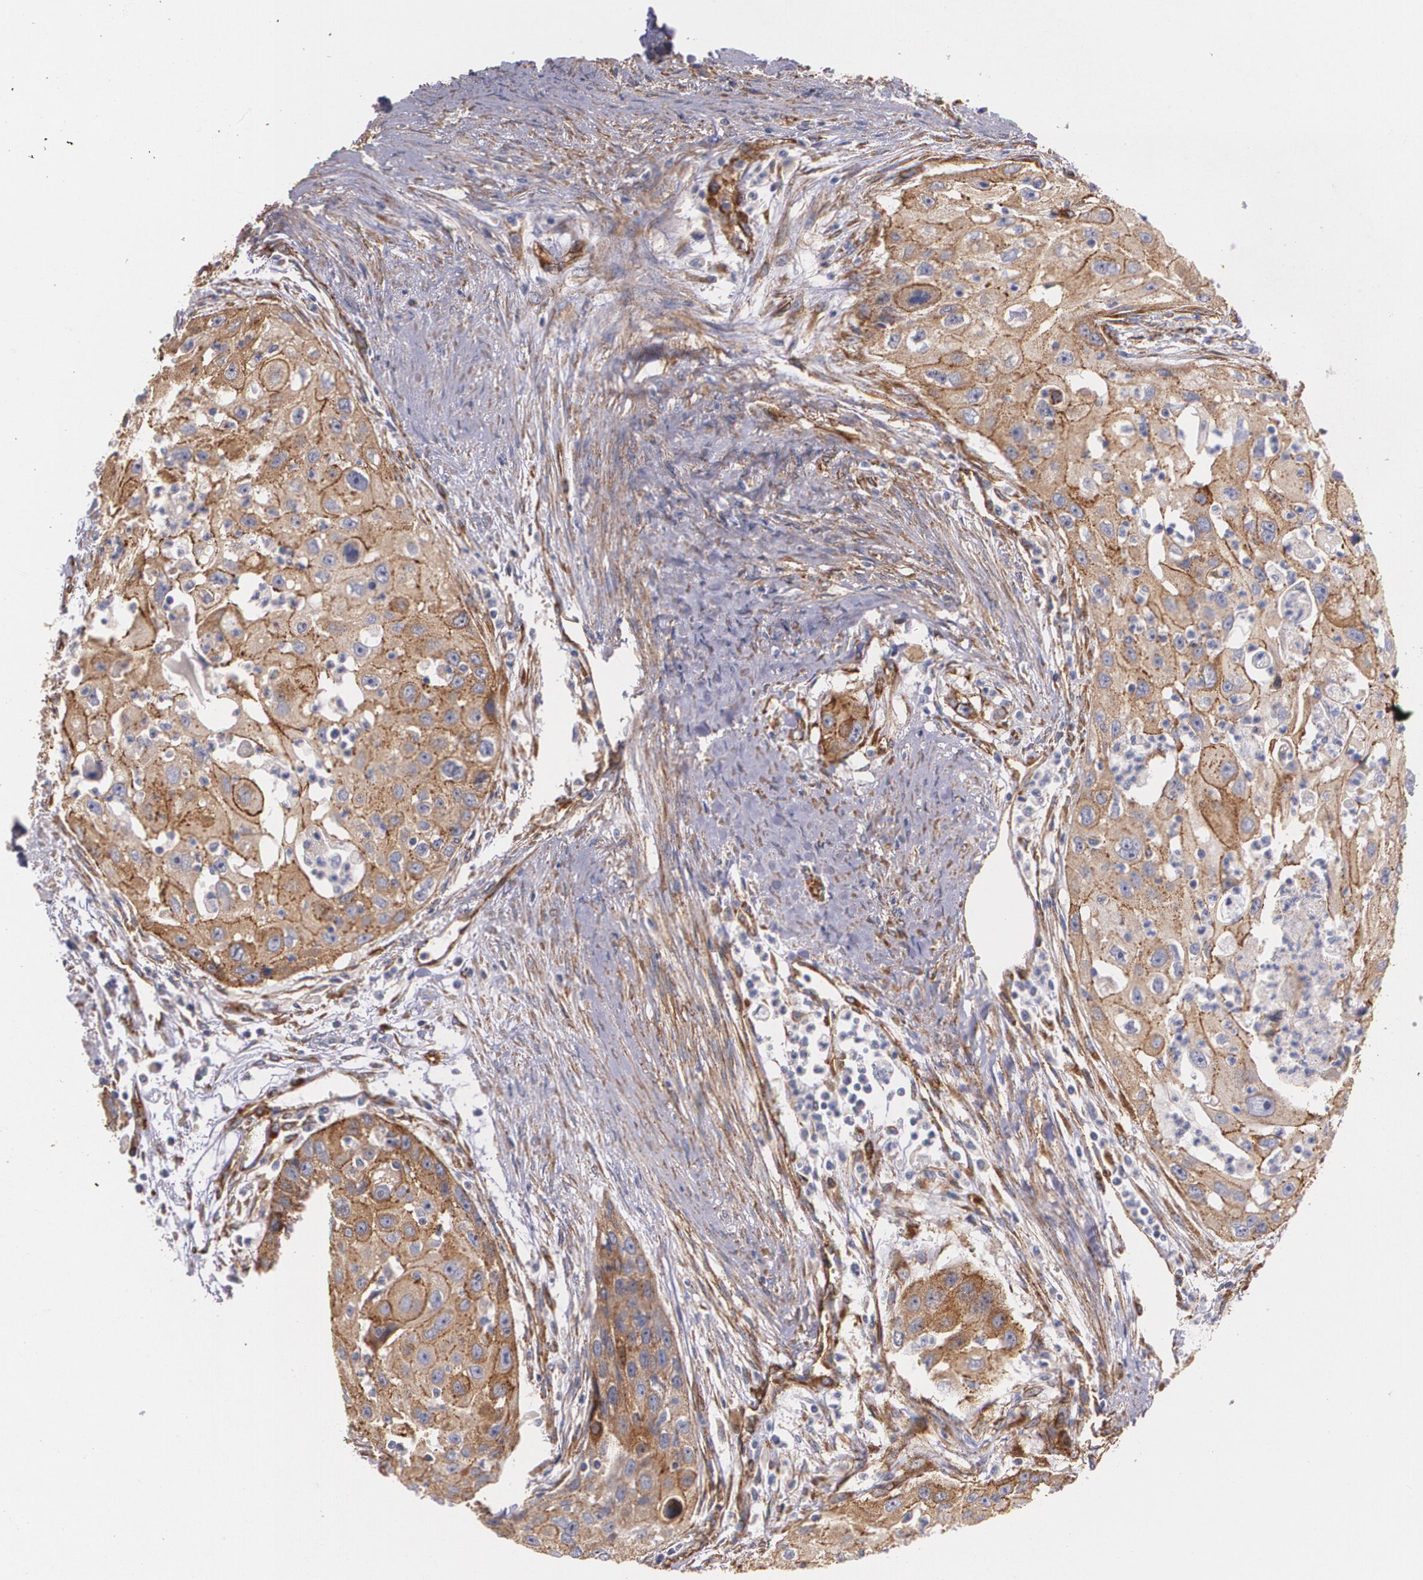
{"staining": {"intensity": "moderate", "quantity": ">75%", "location": "cytoplasmic/membranous"}, "tissue": "head and neck cancer", "cell_type": "Tumor cells", "image_type": "cancer", "snomed": [{"axis": "morphology", "description": "Squamous cell carcinoma, NOS"}, {"axis": "topography", "description": "Head-Neck"}], "caption": "The micrograph displays a brown stain indicating the presence of a protein in the cytoplasmic/membranous of tumor cells in head and neck squamous cell carcinoma.", "gene": "TJP1", "patient": {"sex": "male", "age": 64}}